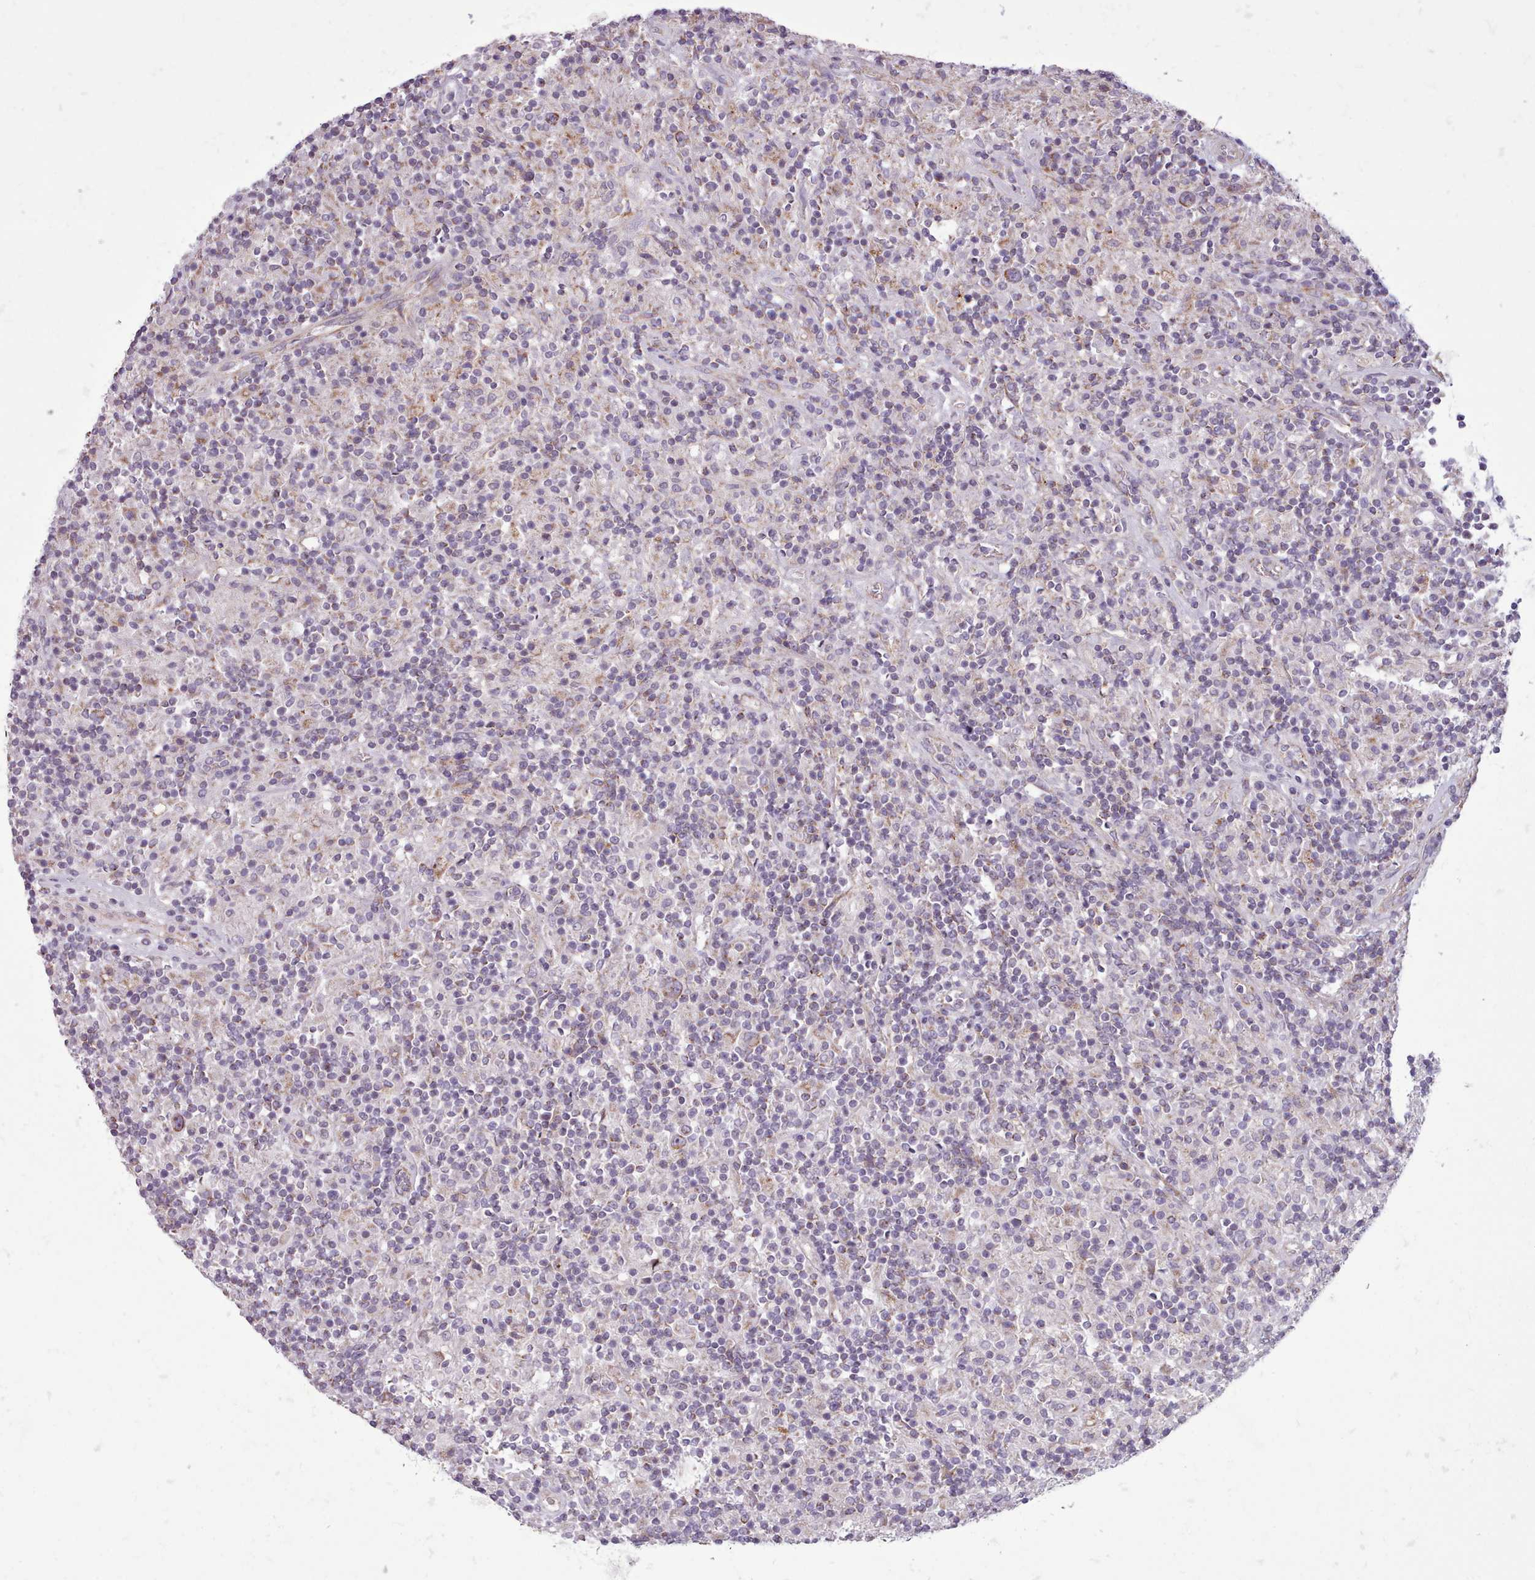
{"staining": {"intensity": "moderate", "quantity": "25%-75%", "location": "cytoplasmic/membranous"}, "tissue": "lymphoma", "cell_type": "Tumor cells", "image_type": "cancer", "snomed": [{"axis": "morphology", "description": "Hodgkin's disease, NOS"}, {"axis": "topography", "description": "Lymph node"}], "caption": "Lymphoma stained for a protein (brown) displays moderate cytoplasmic/membranous positive expression in about 25%-75% of tumor cells.", "gene": "AVL9", "patient": {"sex": "male", "age": 70}}